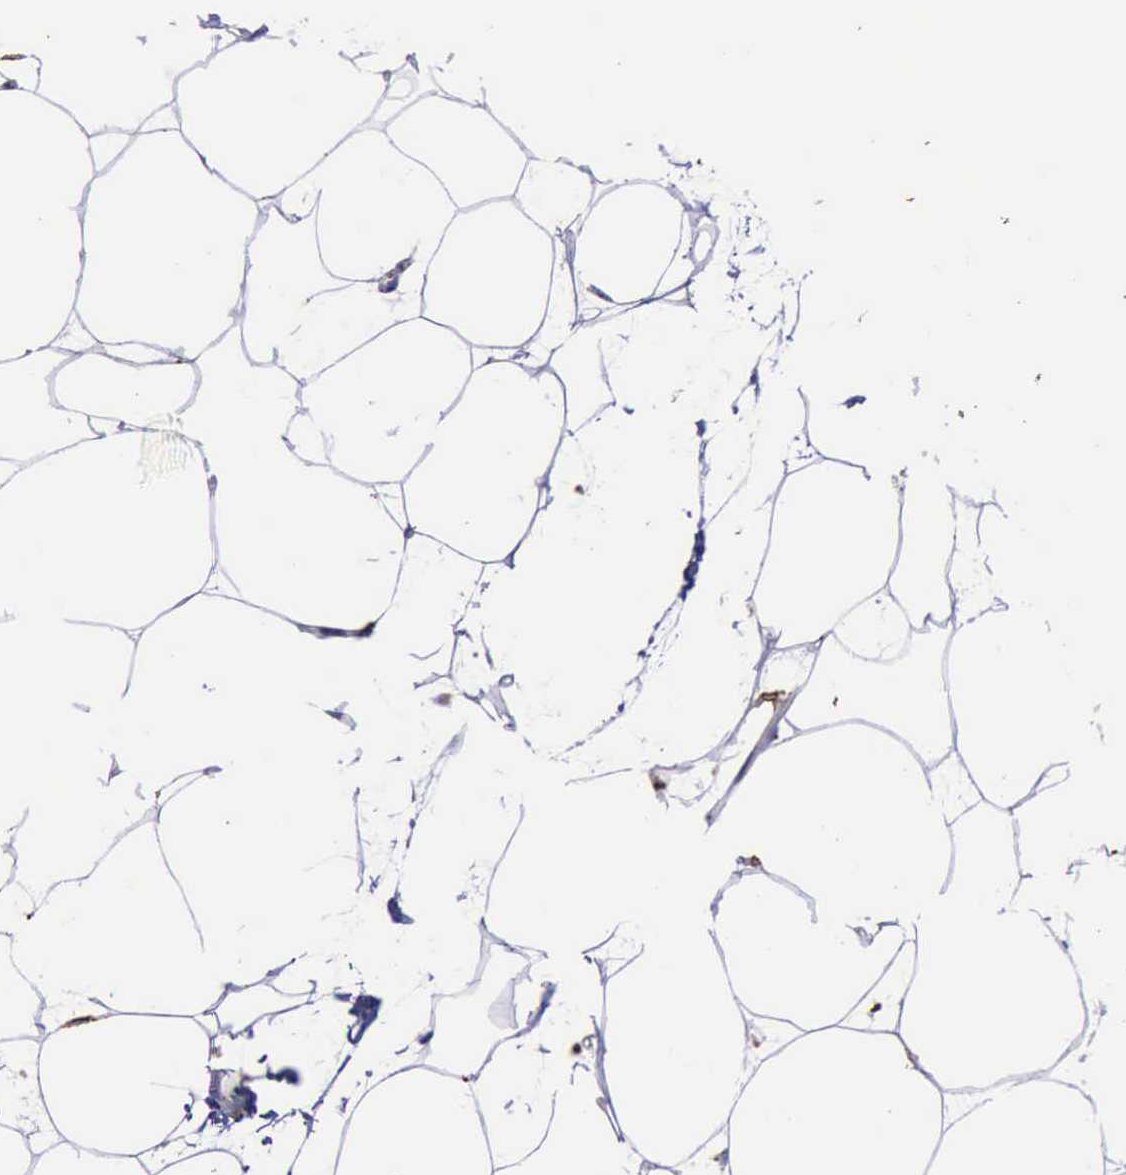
{"staining": {"intensity": "moderate", "quantity": ">75%", "location": "cytoplasmic/membranous"}, "tissue": "adipose tissue", "cell_type": "Adipocytes", "image_type": "normal", "snomed": [{"axis": "morphology", "description": "Normal tissue, NOS"}, {"axis": "morphology", "description": "Duct carcinoma"}, {"axis": "topography", "description": "Breast"}, {"axis": "topography", "description": "Adipose tissue"}], "caption": "Immunohistochemistry of benign human adipose tissue displays medium levels of moderate cytoplasmic/membranous expression in about >75% of adipocytes. (DAB (3,3'-diaminobenzidine) IHC, brown staining for protein, blue staining for nuclei).", "gene": "CTSD", "patient": {"sex": "female", "age": 37}}